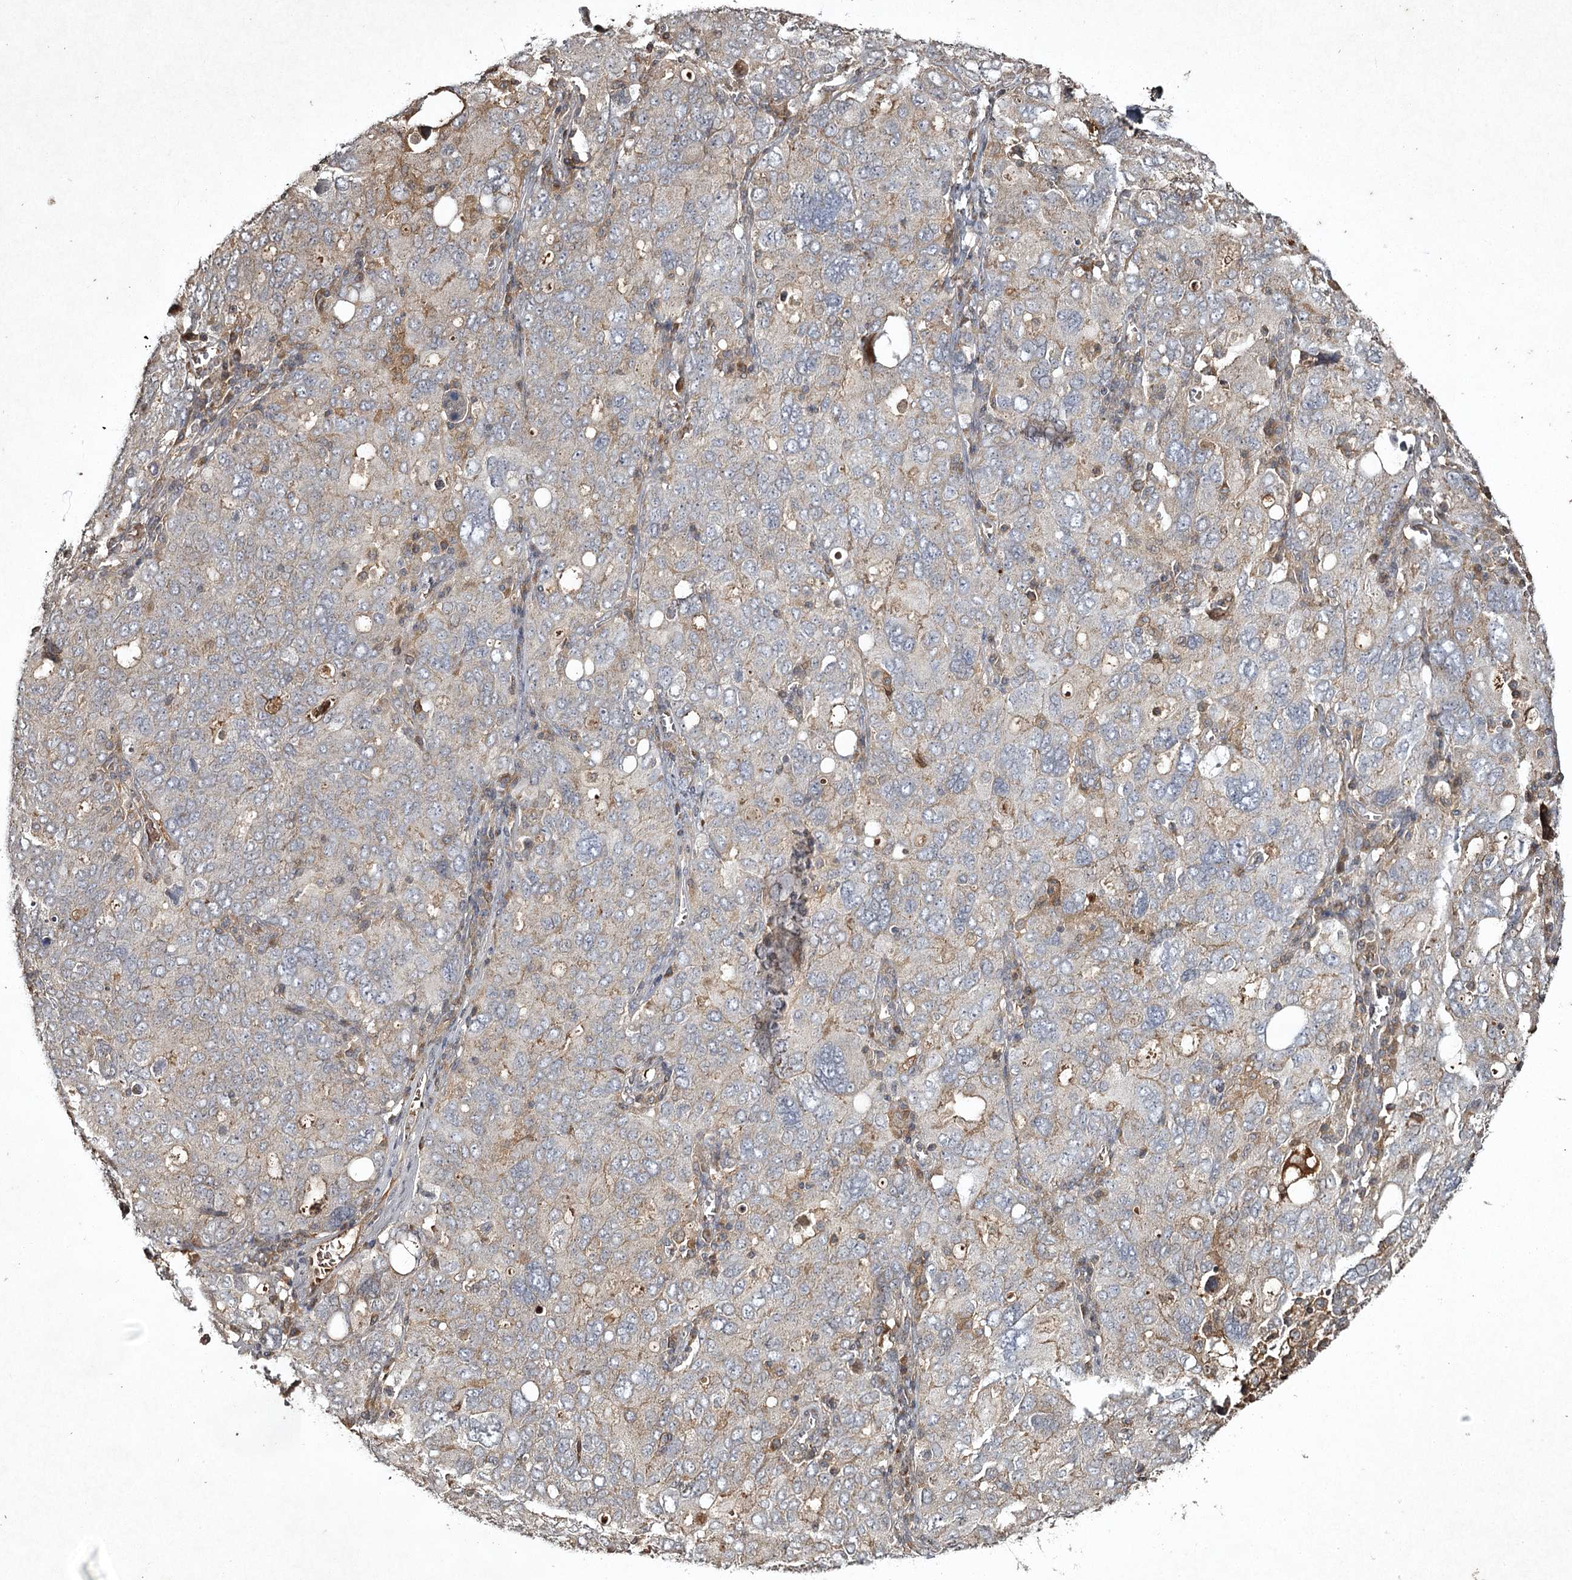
{"staining": {"intensity": "negative", "quantity": "none", "location": "none"}, "tissue": "ovarian cancer", "cell_type": "Tumor cells", "image_type": "cancer", "snomed": [{"axis": "morphology", "description": "Carcinoma, endometroid"}, {"axis": "topography", "description": "Ovary"}], "caption": "IHC histopathology image of neoplastic tissue: ovarian cancer stained with DAB exhibits no significant protein expression in tumor cells.", "gene": "CYP2B6", "patient": {"sex": "female", "age": 62}}